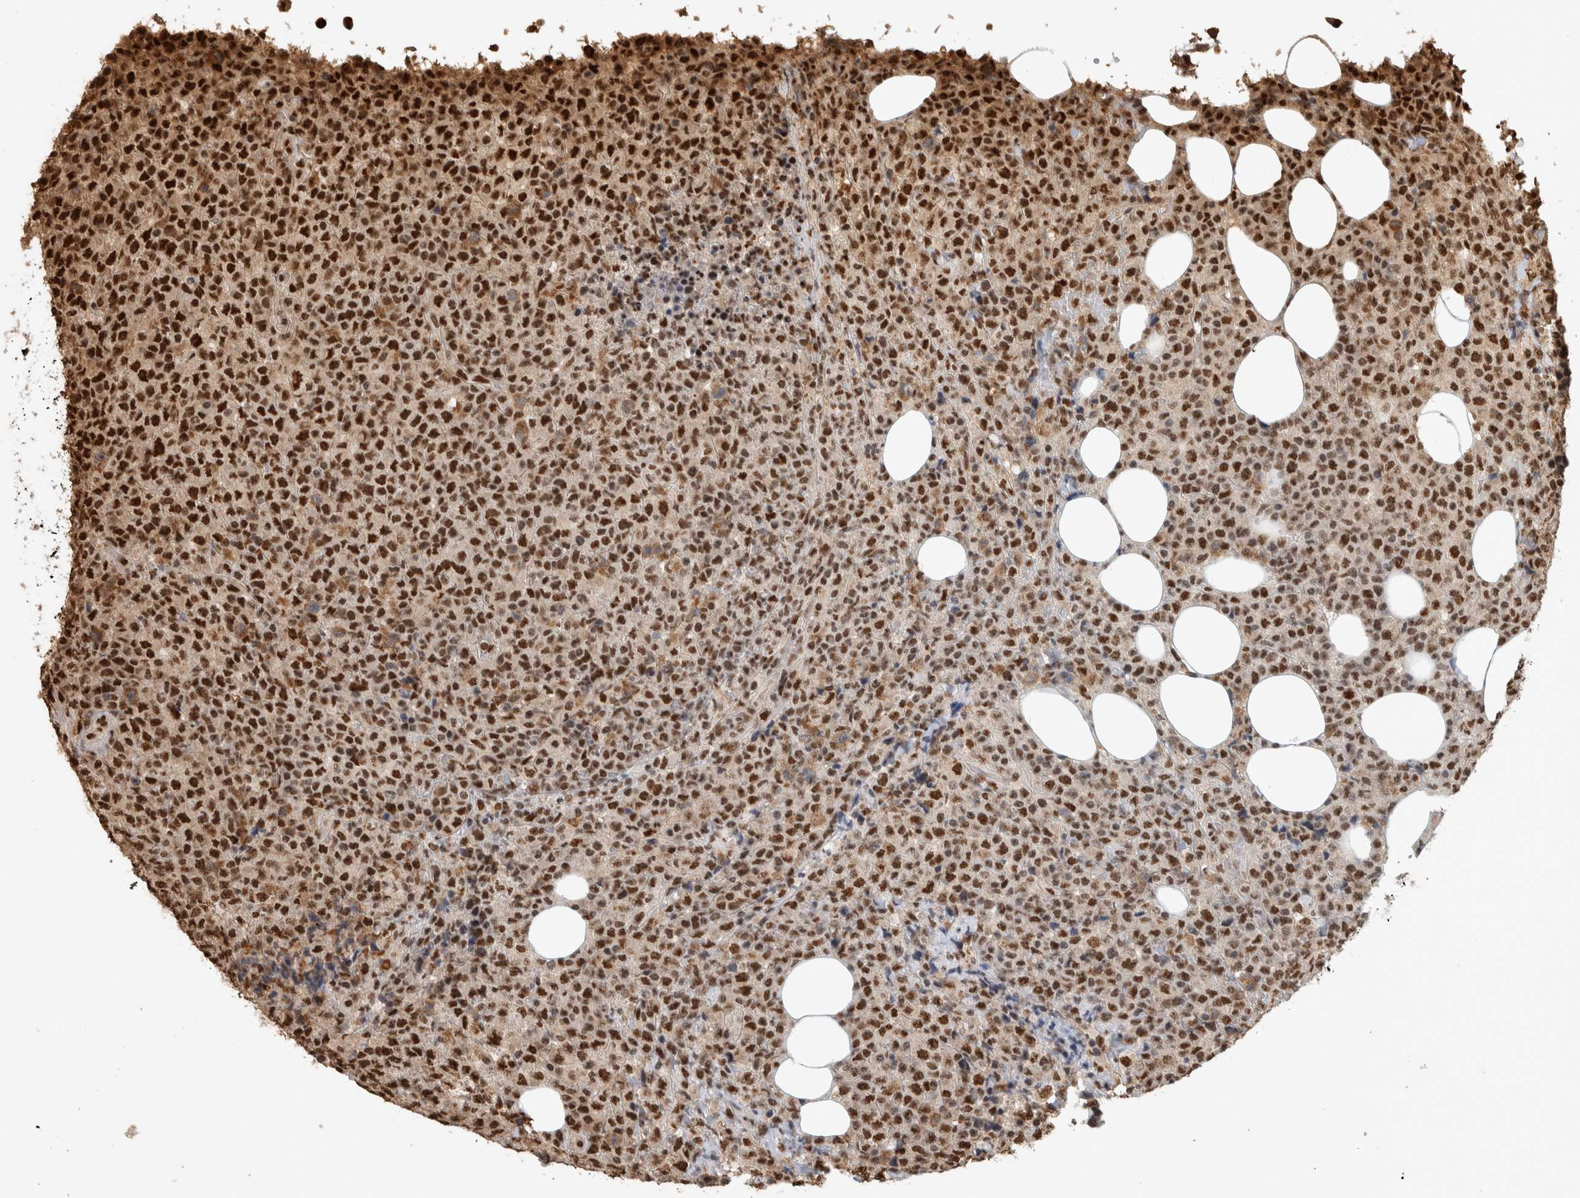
{"staining": {"intensity": "strong", "quantity": ">75%", "location": "nuclear"}, "tissue": "lymphoma", "cell_type": "Tumor cells", "image_type": "cancer", "snomed": [{"axis": "morphology", "description": "Malignant lymphoma, non-Hodgkin's type, High grade"}, {"axis": "topography", "description": "Lymph node"}], "caption": "Immunohistochemical staining of lymphoma demonstrates high levels of strong nuclear staining in approximately >75% of tumor cells. Ihc stains the protein in brown and the nuclei are stained blue.", "gene": "RAD50", "patient": {"sex": "male", "age": 13}}